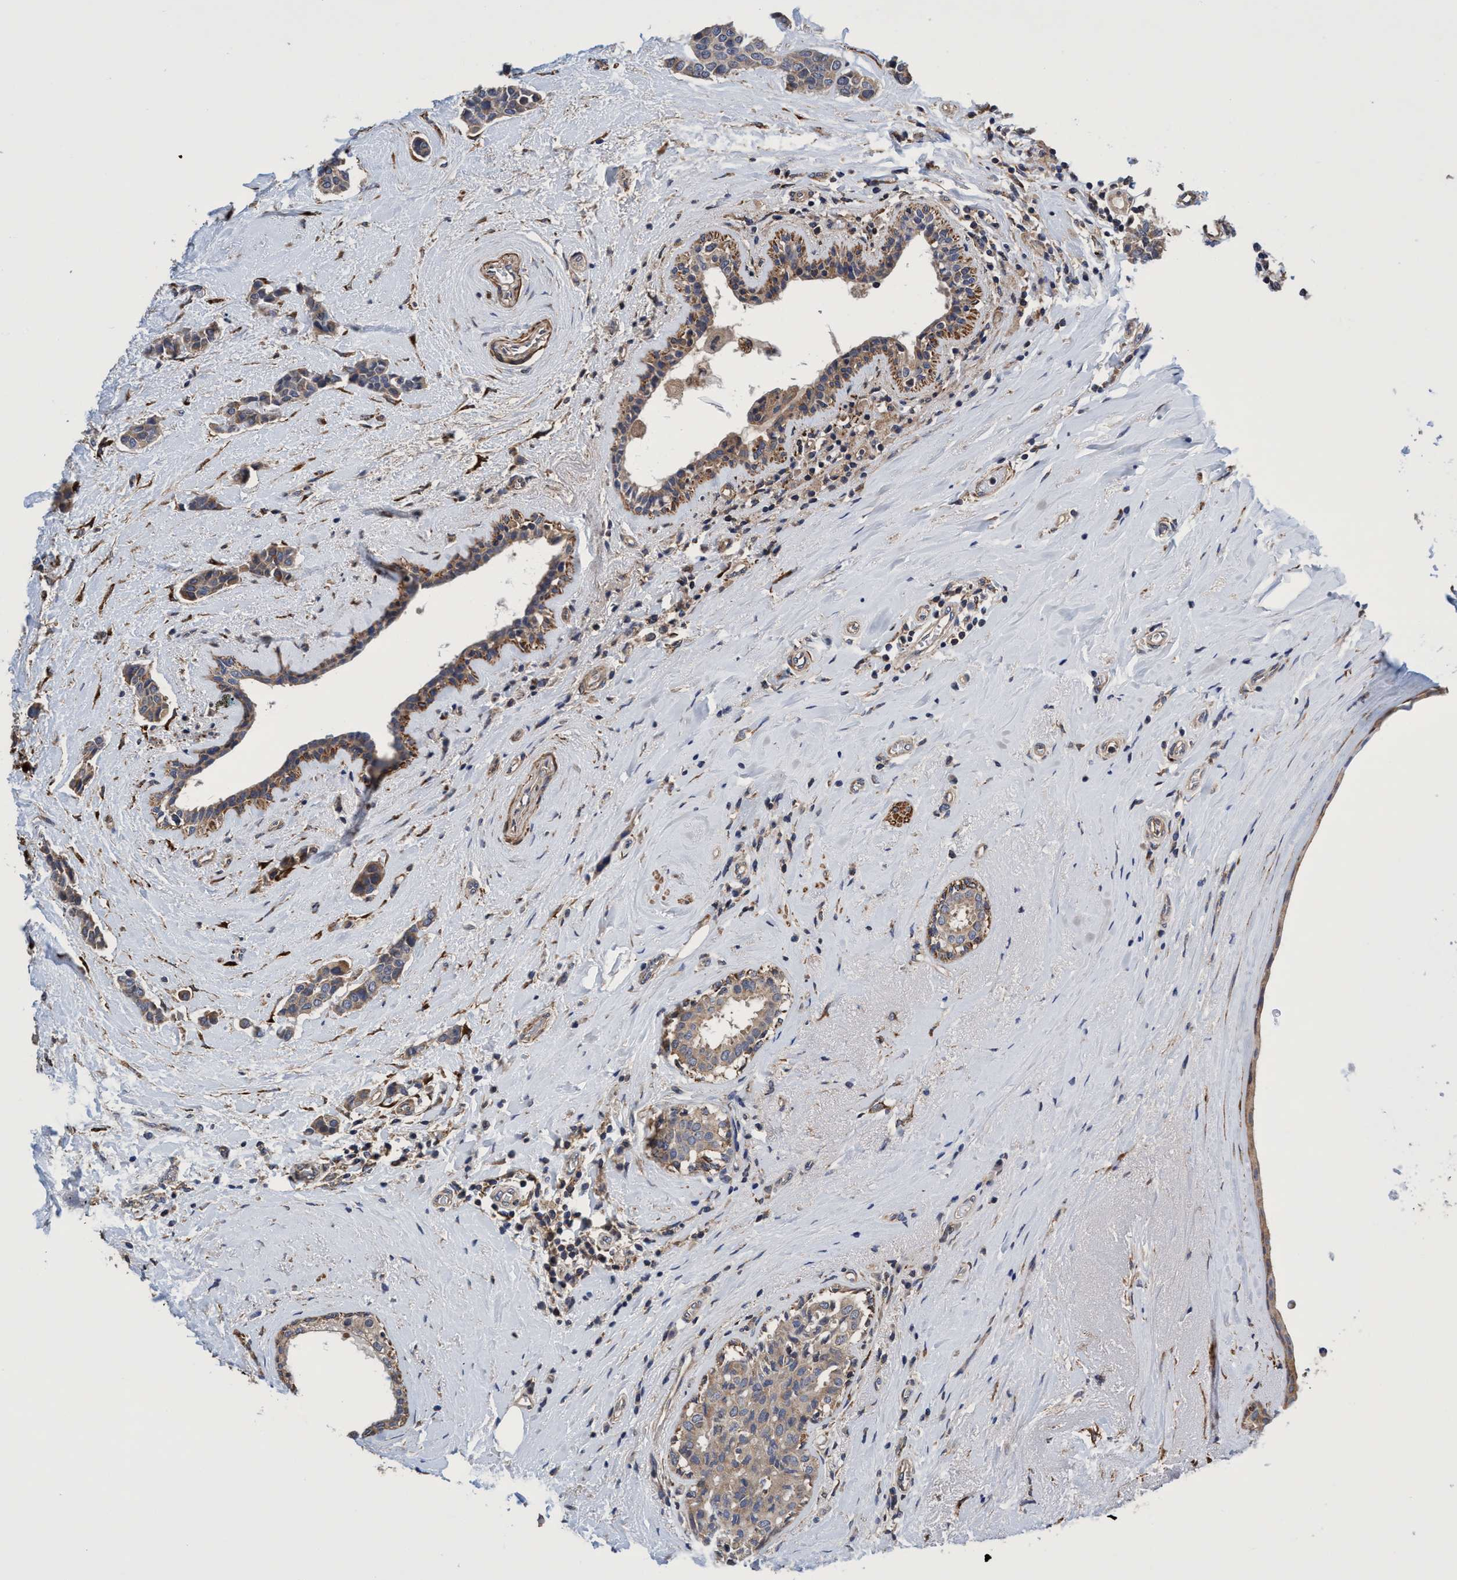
{"staining": {"intensity": "weak", "quantity": ">75%", "location": "cytoplasmic/membranous"}, "tissue": "breast cancer", "cell_type": "Tumor cells", "image_type": "cancer", "snomed": [{"axis": "morphology", "description": "Duct carcinoma"}, {"axis": "topography", "description": "Breast"}], "caption": "The histopathology image exhibits immunohistochemical staining of breast cancer (intraductal carcinoma). There is weak cytoplasmic/membranous positivity is appreciated in approximately >75% of tumor cells.", "gene": "CALCOCO2", "patient": {"sex": "female", "age": 55}}